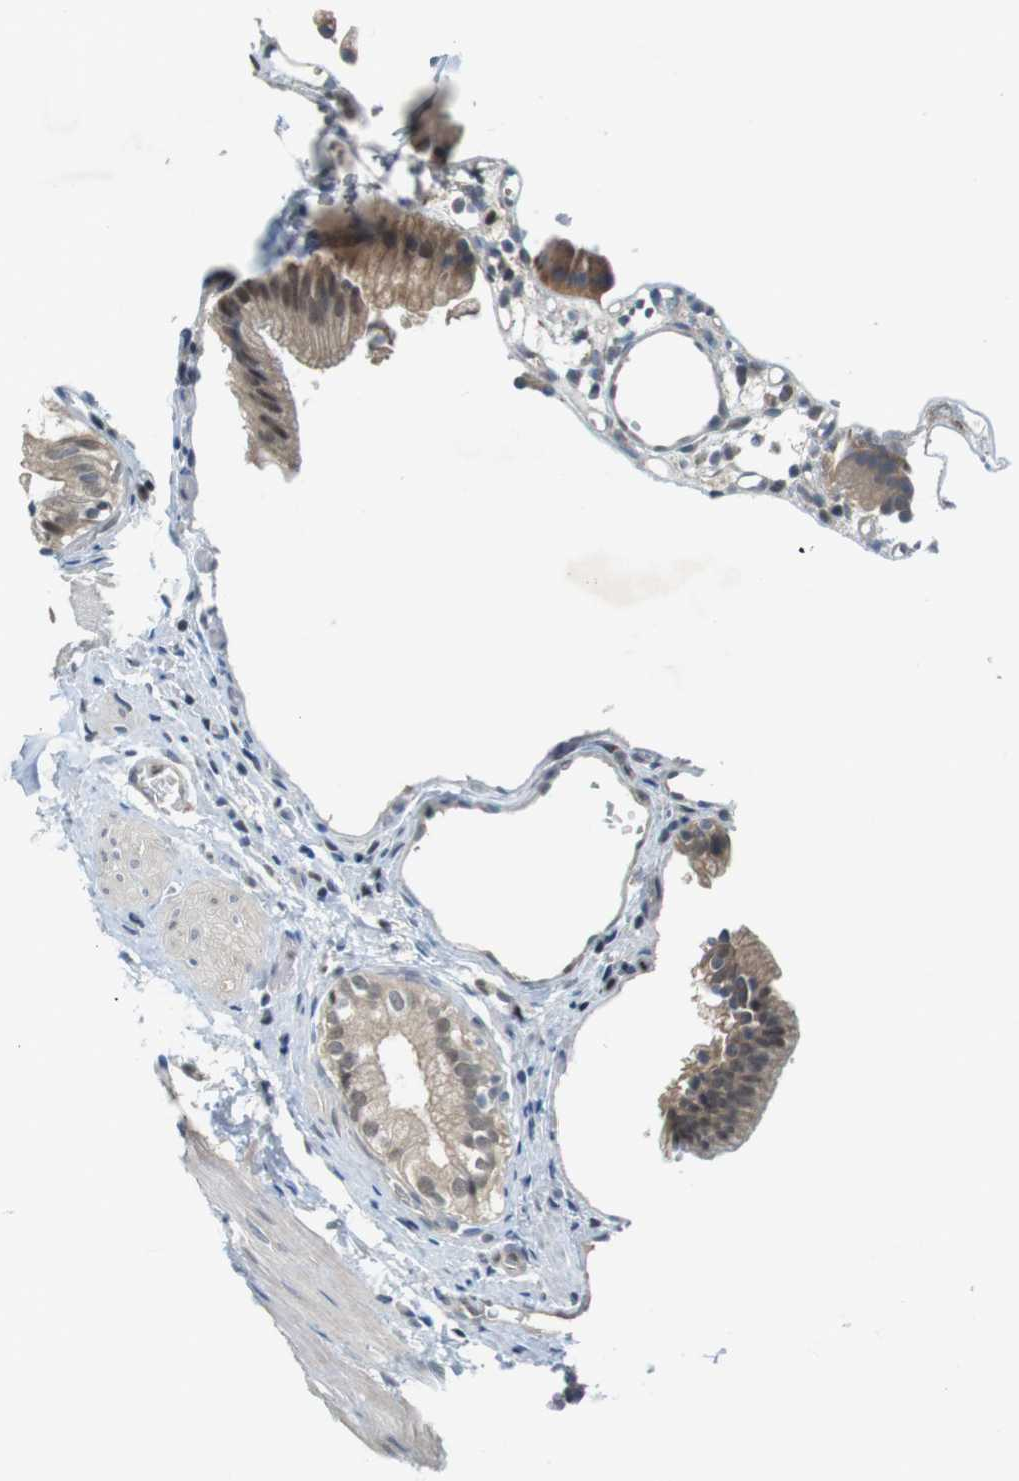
{"staining": {"intensity": "moderate", "quantity": ">75%", "location": "cytoplasmic/membranous,nuclear"}, "tissue": "gallbladder", "cell_type": "Glandular cells", "image_type": "normal", "snomed": [{"axis": "morphology", "description": "Normal tissue, NOS"}, {"axis": "topography", "description": "Gallbladder"}], "caption": "A medium amount of moderate cytoplasmic/membranous,nuclear expression is seen in approximately >75% of glandular cells in normal gallbladder.", "gene": "MAPKAPK5", "patient": {"sex": "male", "age": 65}}